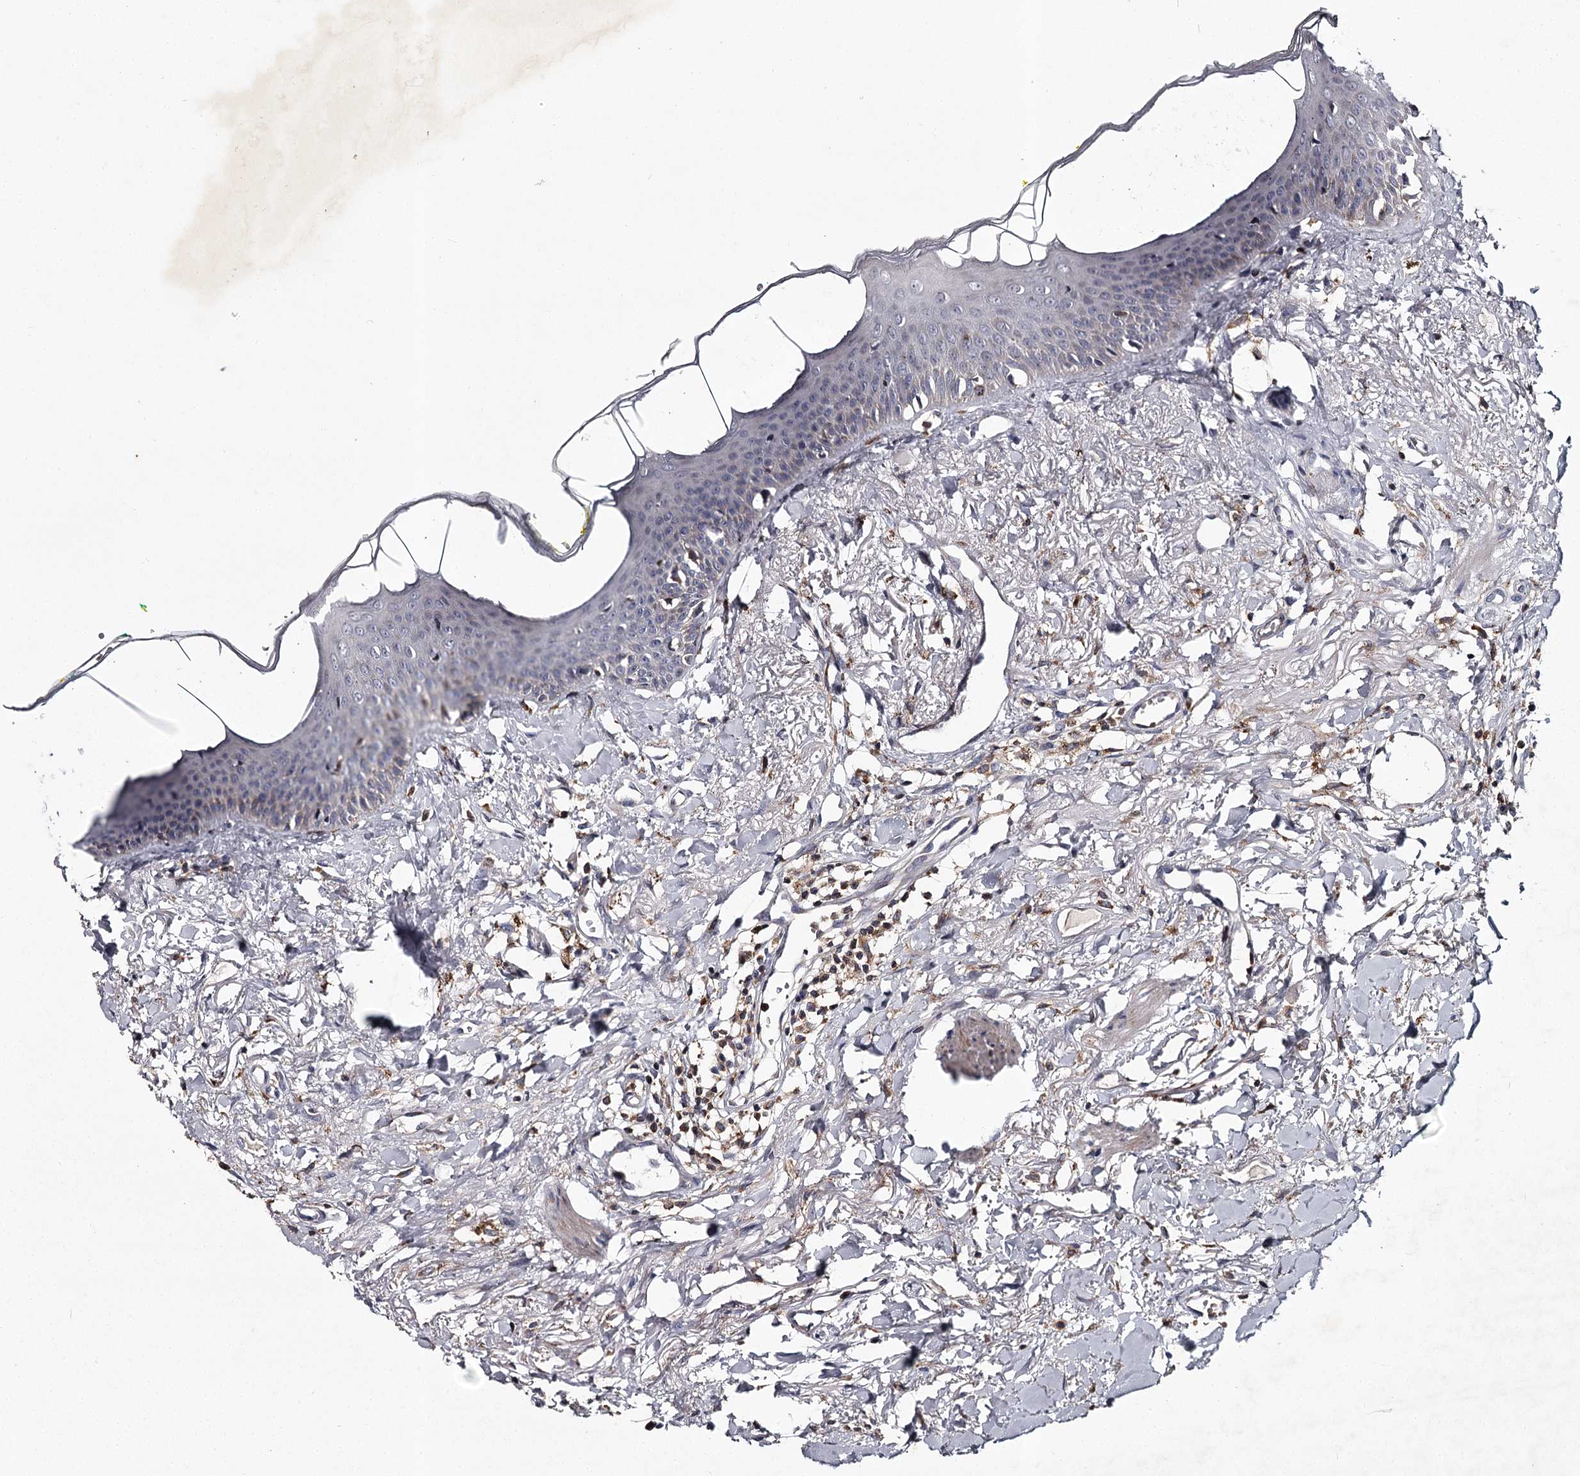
{"staining": {"intensity": "weak", "quantity": "<25%", "location": "cytoplasmic/membranous"}, "tissue": "oral mucosa", "cell_type": "Squamous epithelial cells", "image_type": "normal", "snomed": [{"axis": "morphology", "description": "Normal tissue, NOS"}, {"axis": "topography", "description": "Oral tissue"}], "caption": "IHC image of unremarkable oral mucosa stained for a protein (brown), which exhibits no staining in squamous epithelial cells.", "gene": "RASSF6", "patient": {"sex": "female", "age": 70}}